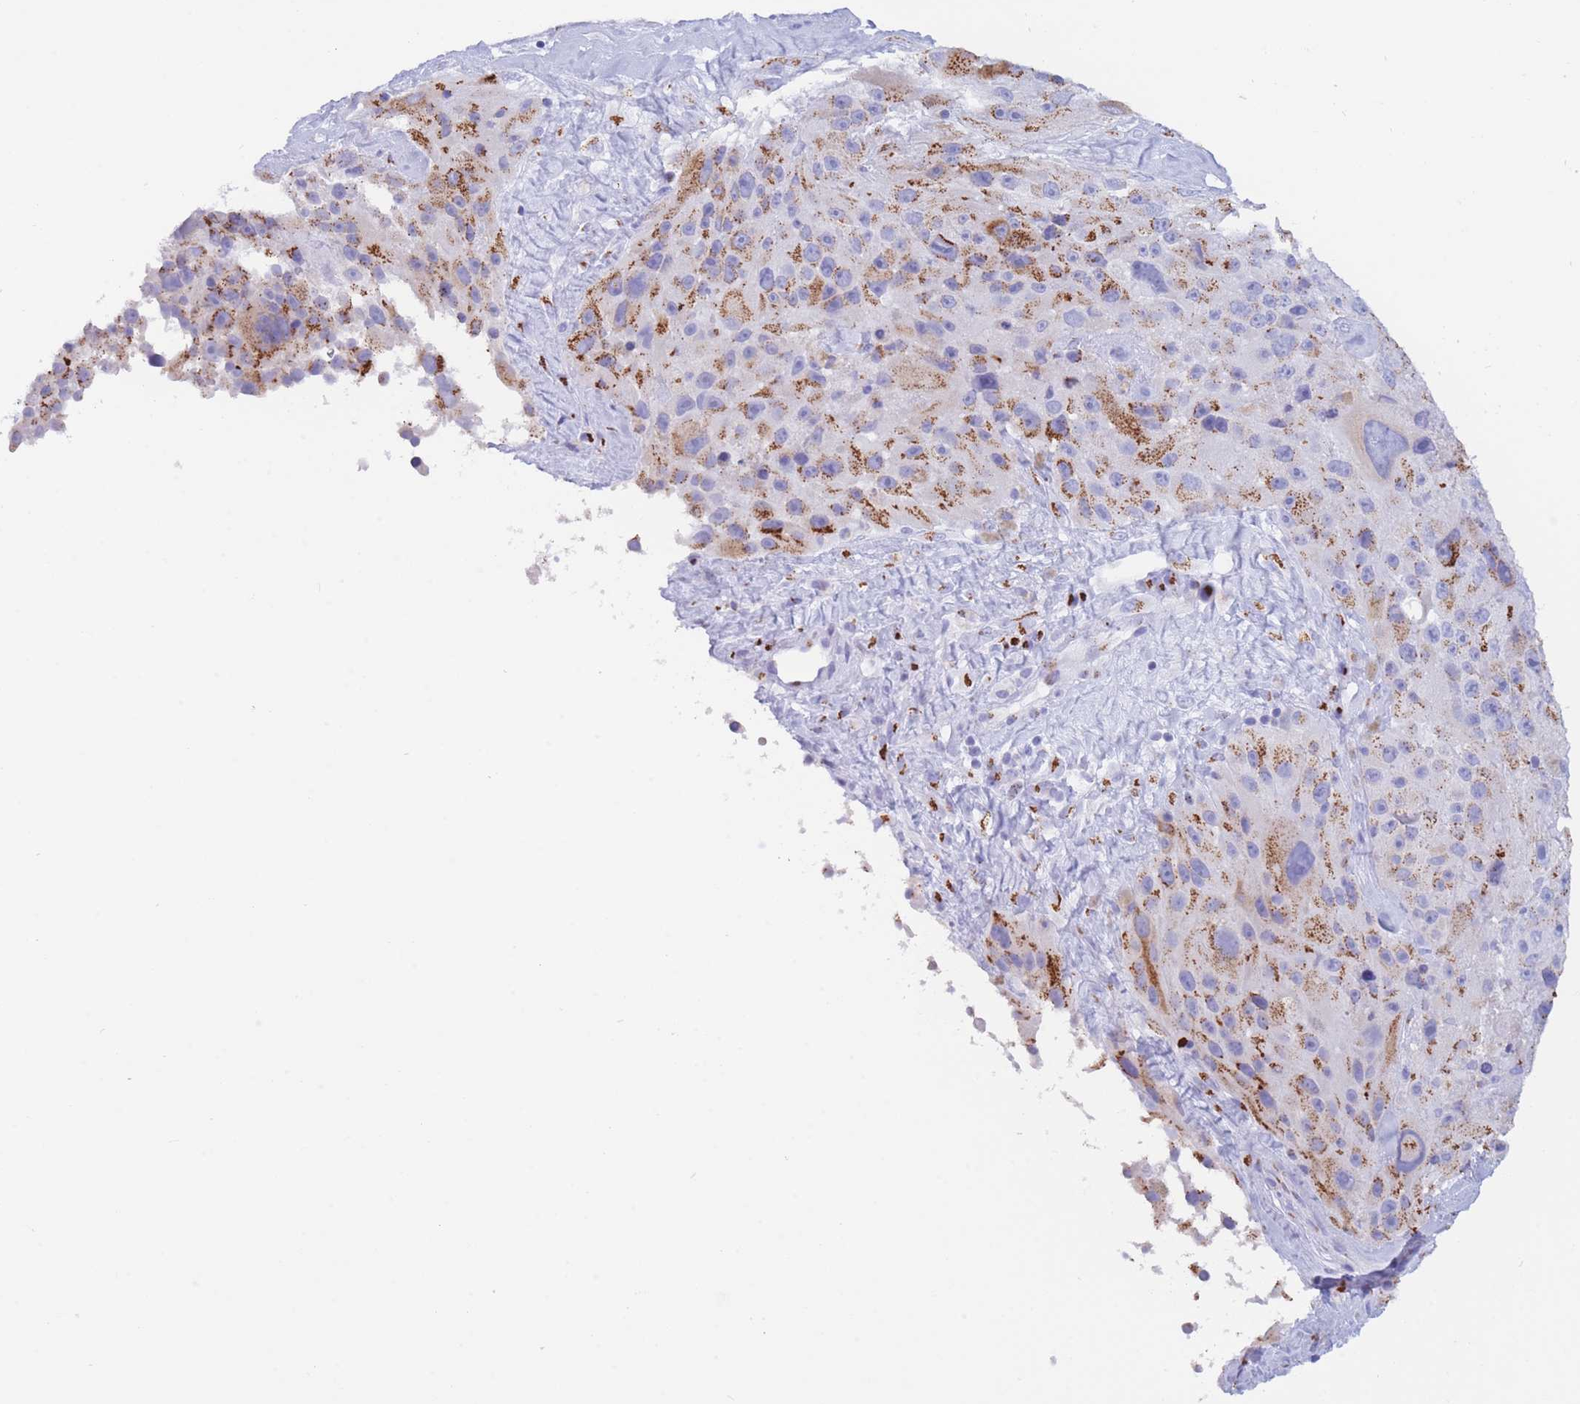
{"staining": {"intensity": "strong", "quantity": "25%-75%", "location": "cytoplasmic/membranous"}, "tissue": "melanoma", "cell_type": "Tumor cells", "image_type": "cancer", "snomed": [{"axis": "morphology", "description": "Malignant melanoma, Metastatic site"}, {"axis": "topography", "description": "Lymph node"}], "caption": "A micrograph of malignant melanoma (metastatic site) stained for a protein exhibits strong cytoplasmic/membranous brown staining in tumor cells.", "gene": "FAM3C", "patient": {"sex": "male", "age": 62}}